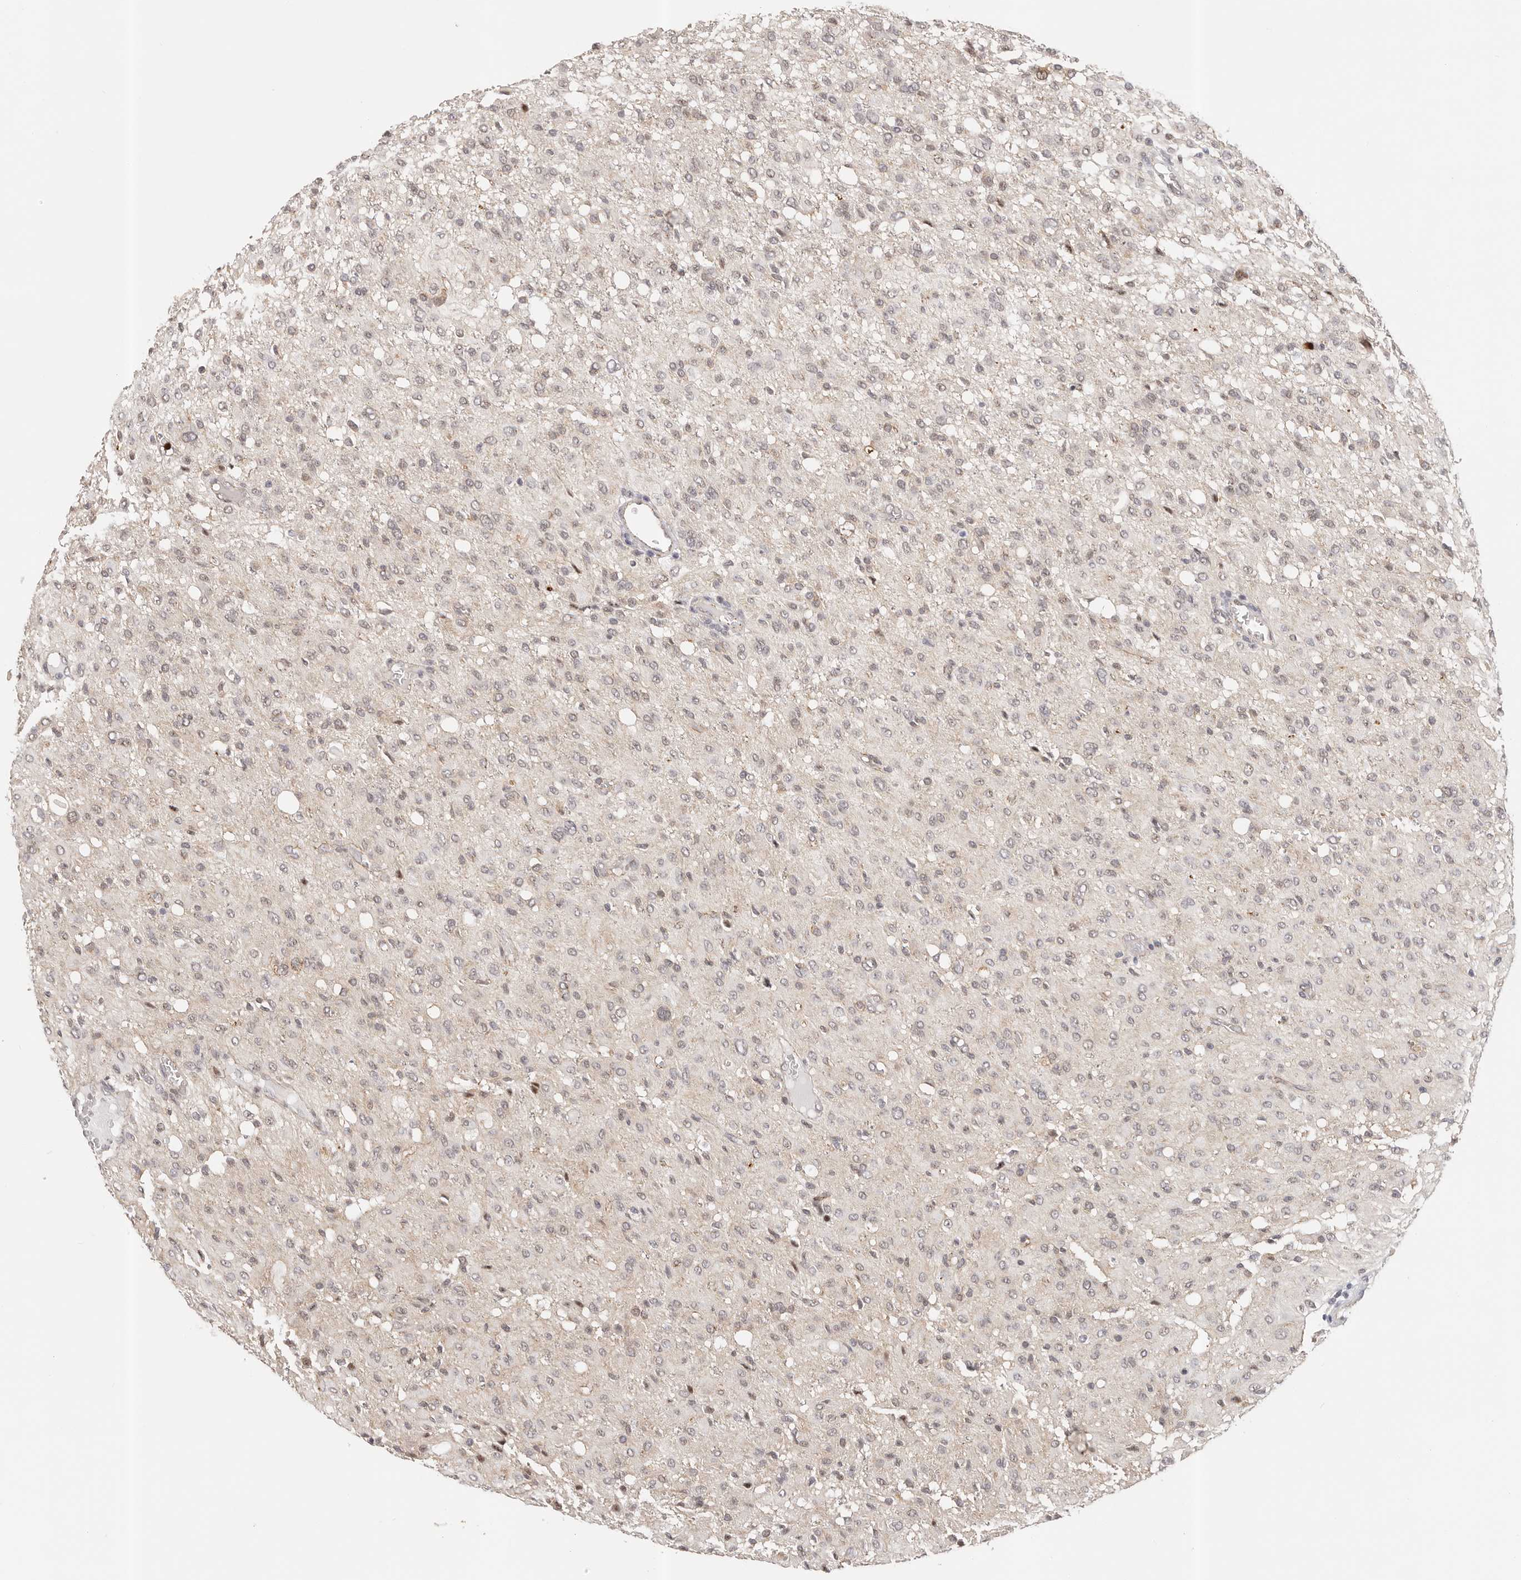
{"staining": {"intensity": "weak", "quantity": "<25%", "location": "nuclear"}, "tissue": "glioma", "cell_type": "Tumor cells", "image_type": "cancer", "snomed": [{"axis": "morphology", "description": "Glioma, malignant, High grade"}, {"axis": "topography", "description": "Brain"}], "caption": "High magnification brightfield microscopy of high-grade glioma (malignant) stained with DAB (brown) and counterstained with hematoxylin (blue): tumor cells show no significant positivity.", "gene": "AFDN", "patient": {"sex": "female", "age": 59}}